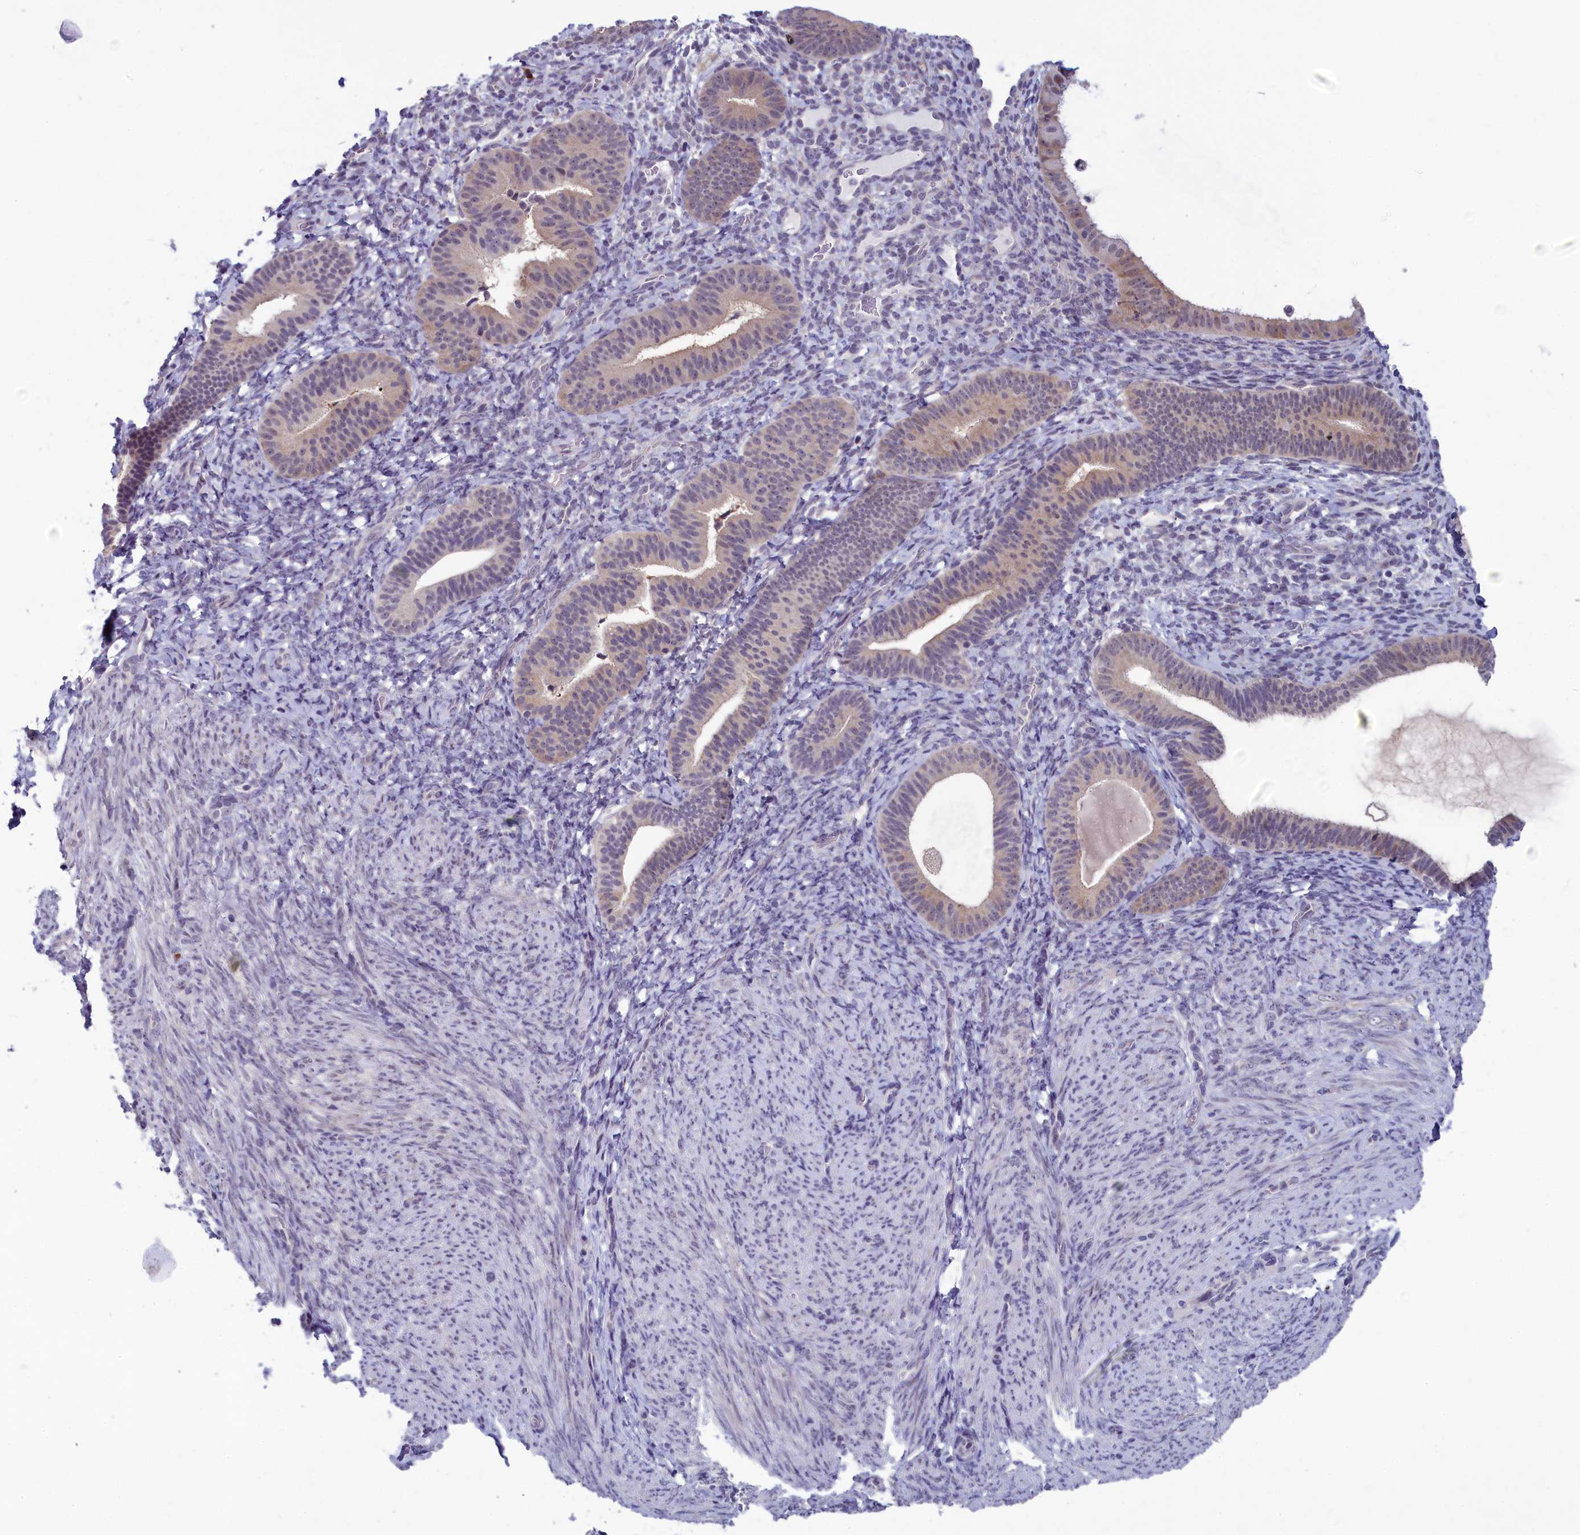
{"staining": {"intensity": "negative", "quantity": "none", "location": "none"}, "tissue": "endometrium", "cell_type": "Cells in endometrial stroma", "image_type": "normal", "snomed": [{"axis": "morphology", "description": "Normal tissue, NOS"}, {"axis": "topography", "description": "Endometrium"}], "caption": "Cells in endometrial stroma are negative for brown protein staining in unremarkable endometrium. The staining is performed using DAB (3,3'-diaminobenzidine) brown chromogen with nuclei counter-stained in using hematoxylin.", "gene": "CNEP1R1", "patient": {"sex": "female", "age": 65}}